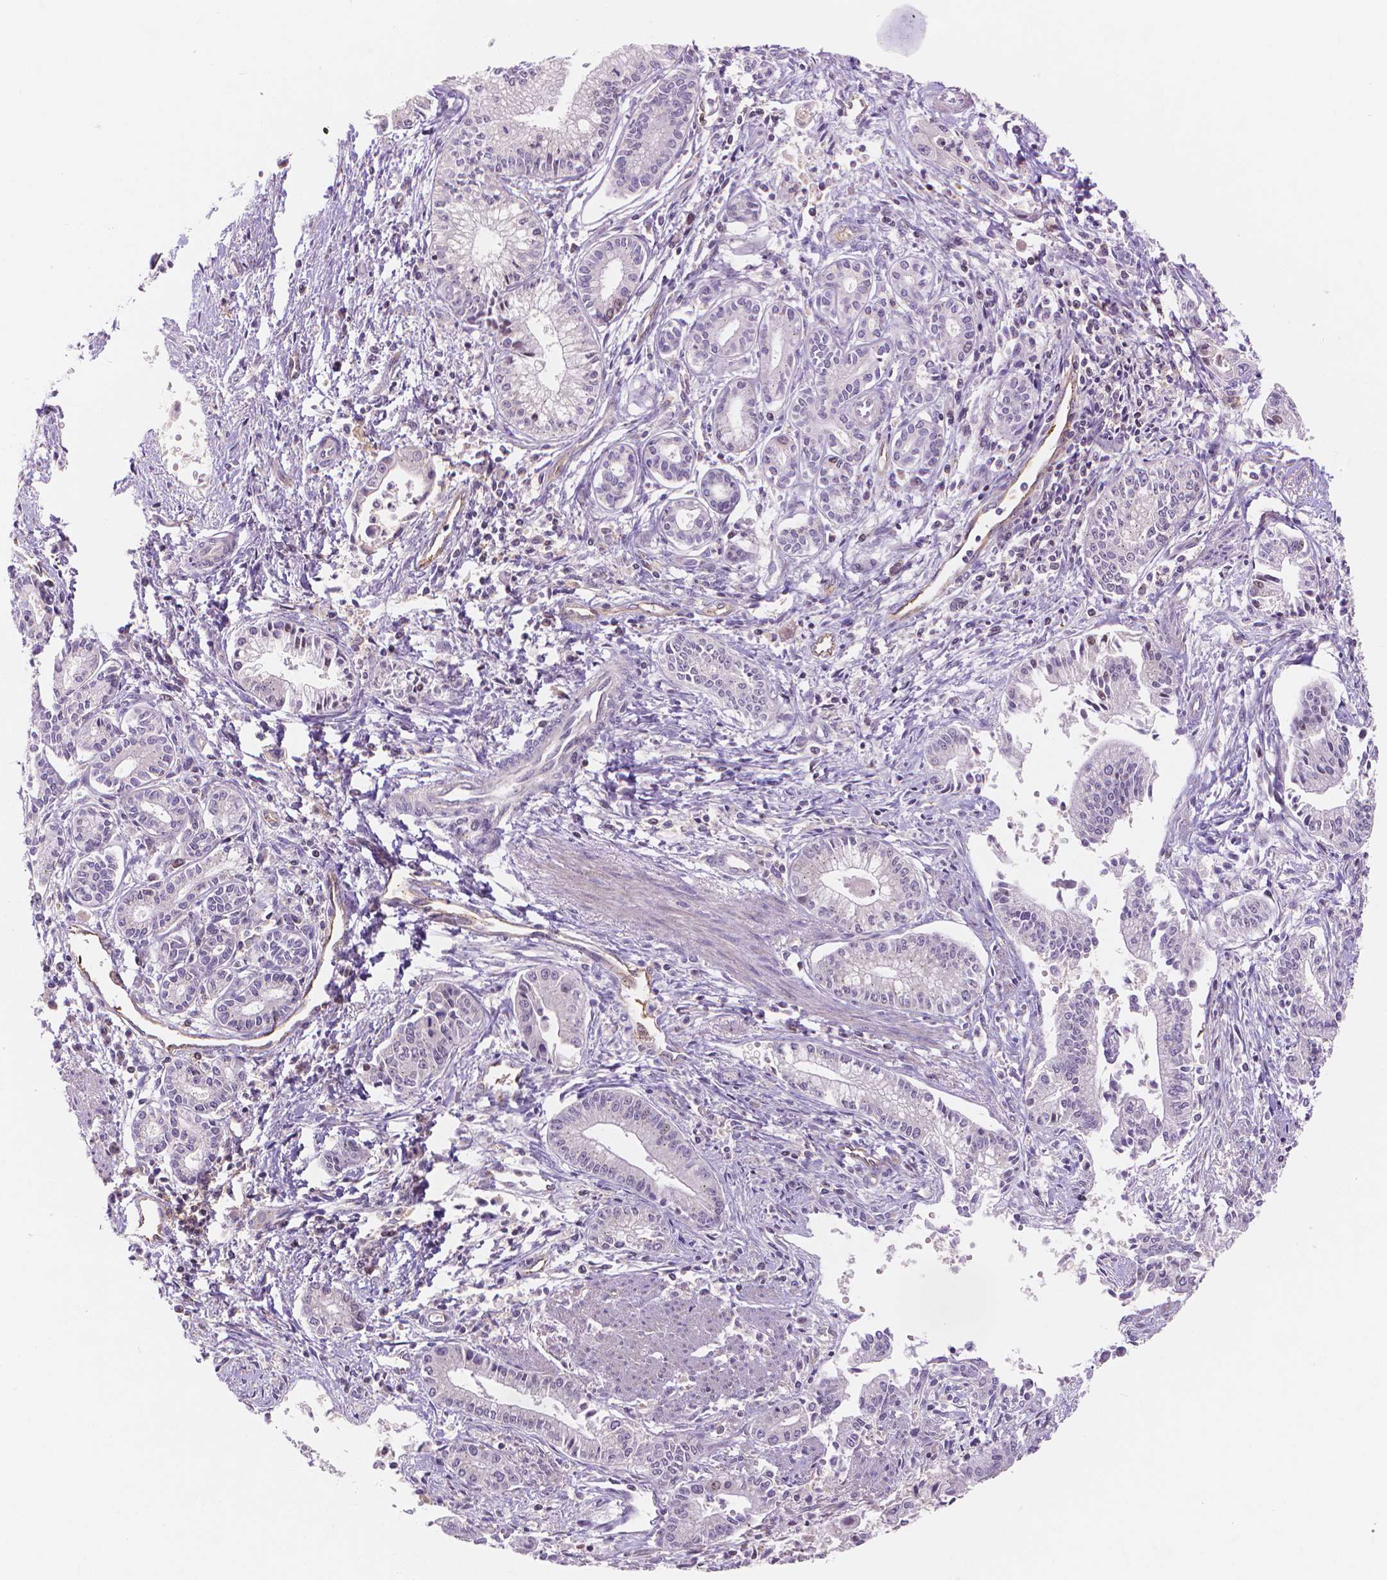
{"staining": {"intensity": "negative", "quantity": "none", "location": "none"}, "tissue": "pancreatic cancer", "cell_type": "Tumor cells", "image_type": "cancer", "snomed": [{"axis": "morphology", "description": "Adenocarcinoma, NOS"}, {"axis": "topography", "description": "Pancreas"}], "caption": "An immunohistochemistry histopathology image of pancreatic cancer is shown. There is no staining in tumor cells of pancreatic cancer.", "gene": "PRDM13", "patient": {"sex": "female", "age": 65}}